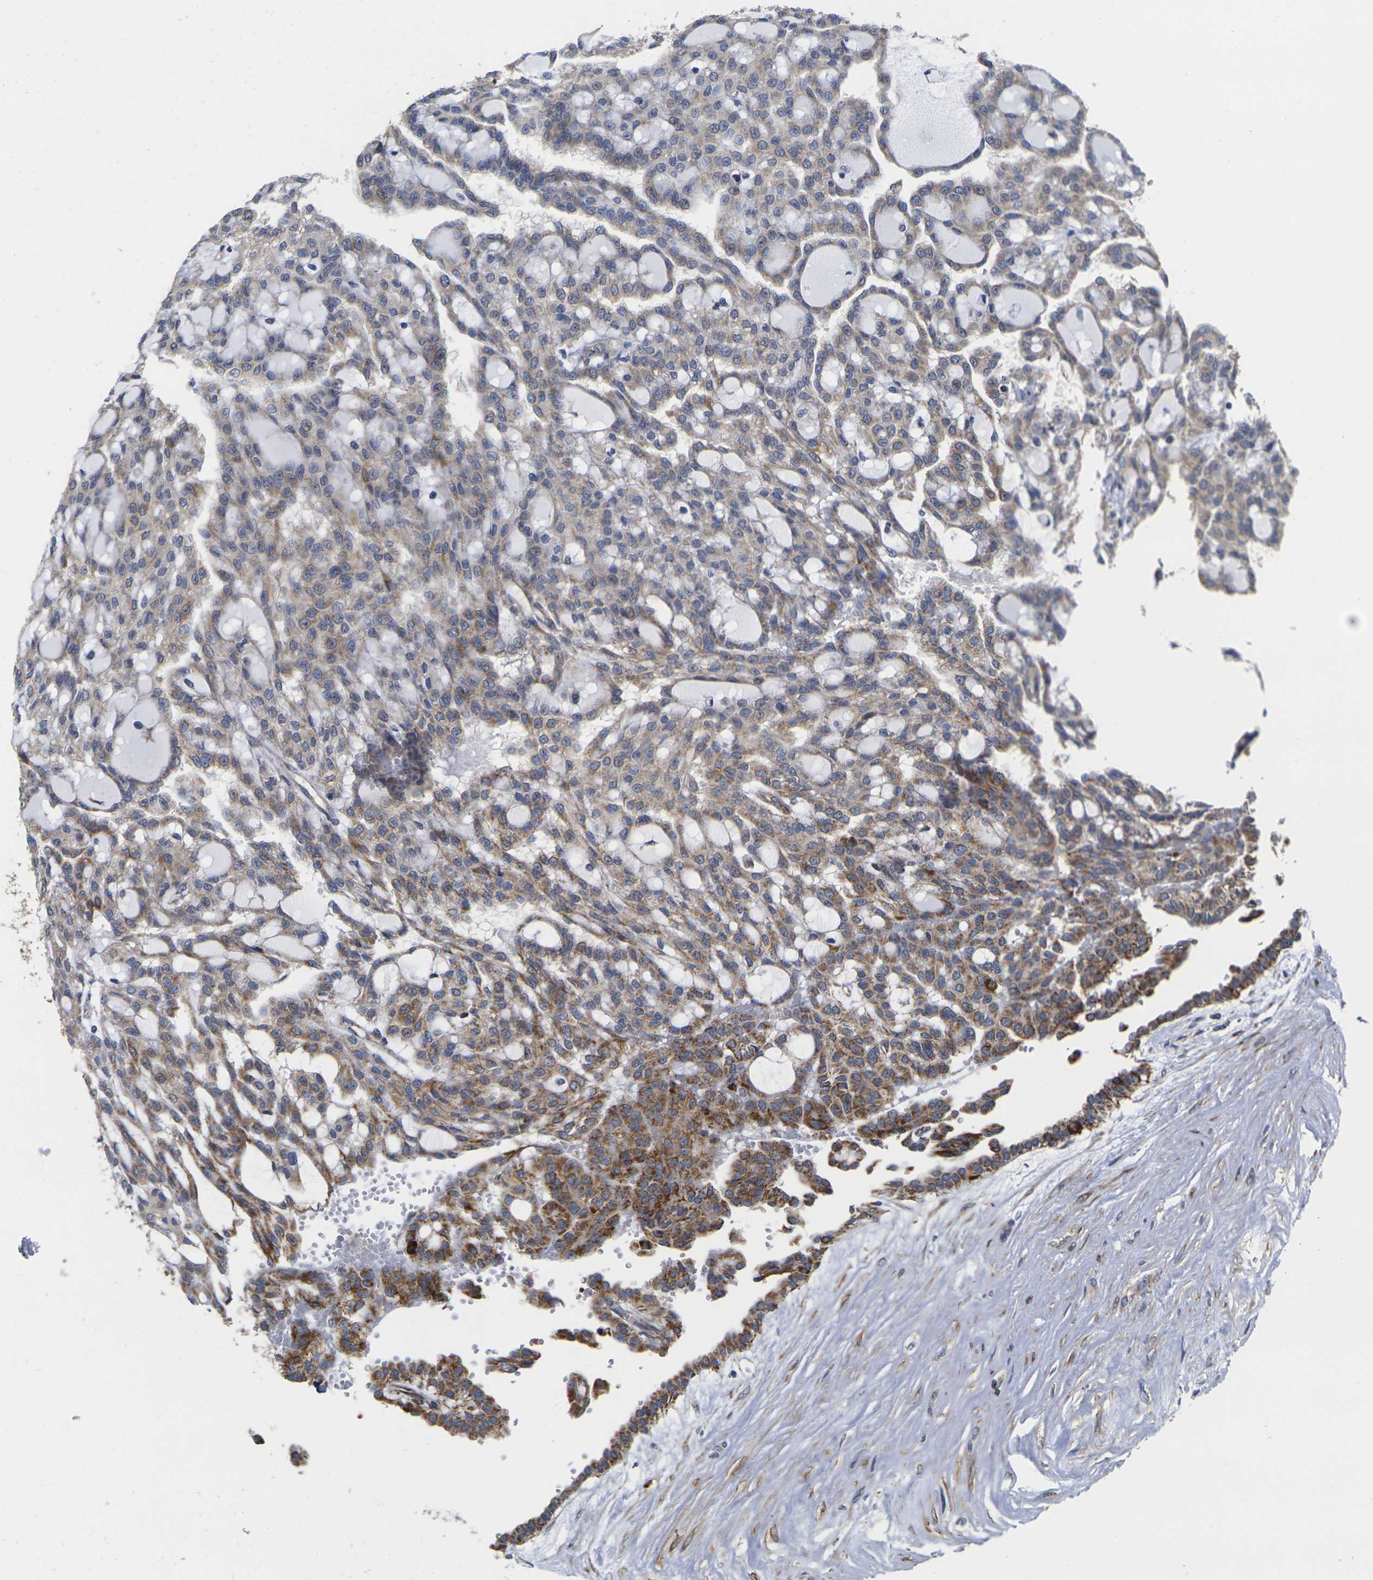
{"staining": {"intensity": "moderate", "quantity": "25%-75%", "location": "cytoplasmic/membranous"}, "tissue": "renal cancer", "cell_type": "Tumor cells", "image_type": "cancer", "snomed": [{"axis": "morphology", "description": "Adenocarcinoma, NOS"}, {"axis": "topography", "description": "Kidney"}], "caption": "High-power microscopy captured an IHC photomicrograph of adenocarcinoma (renal), revealing moderate cytoplasmic/membranous staining in about 25%-75% of tumor cells. (brown staining indicates protein expression, while blue staining denotes nuclei).", "gene": "P2RY11", "patient": {"sex": "male", "age": 63}}